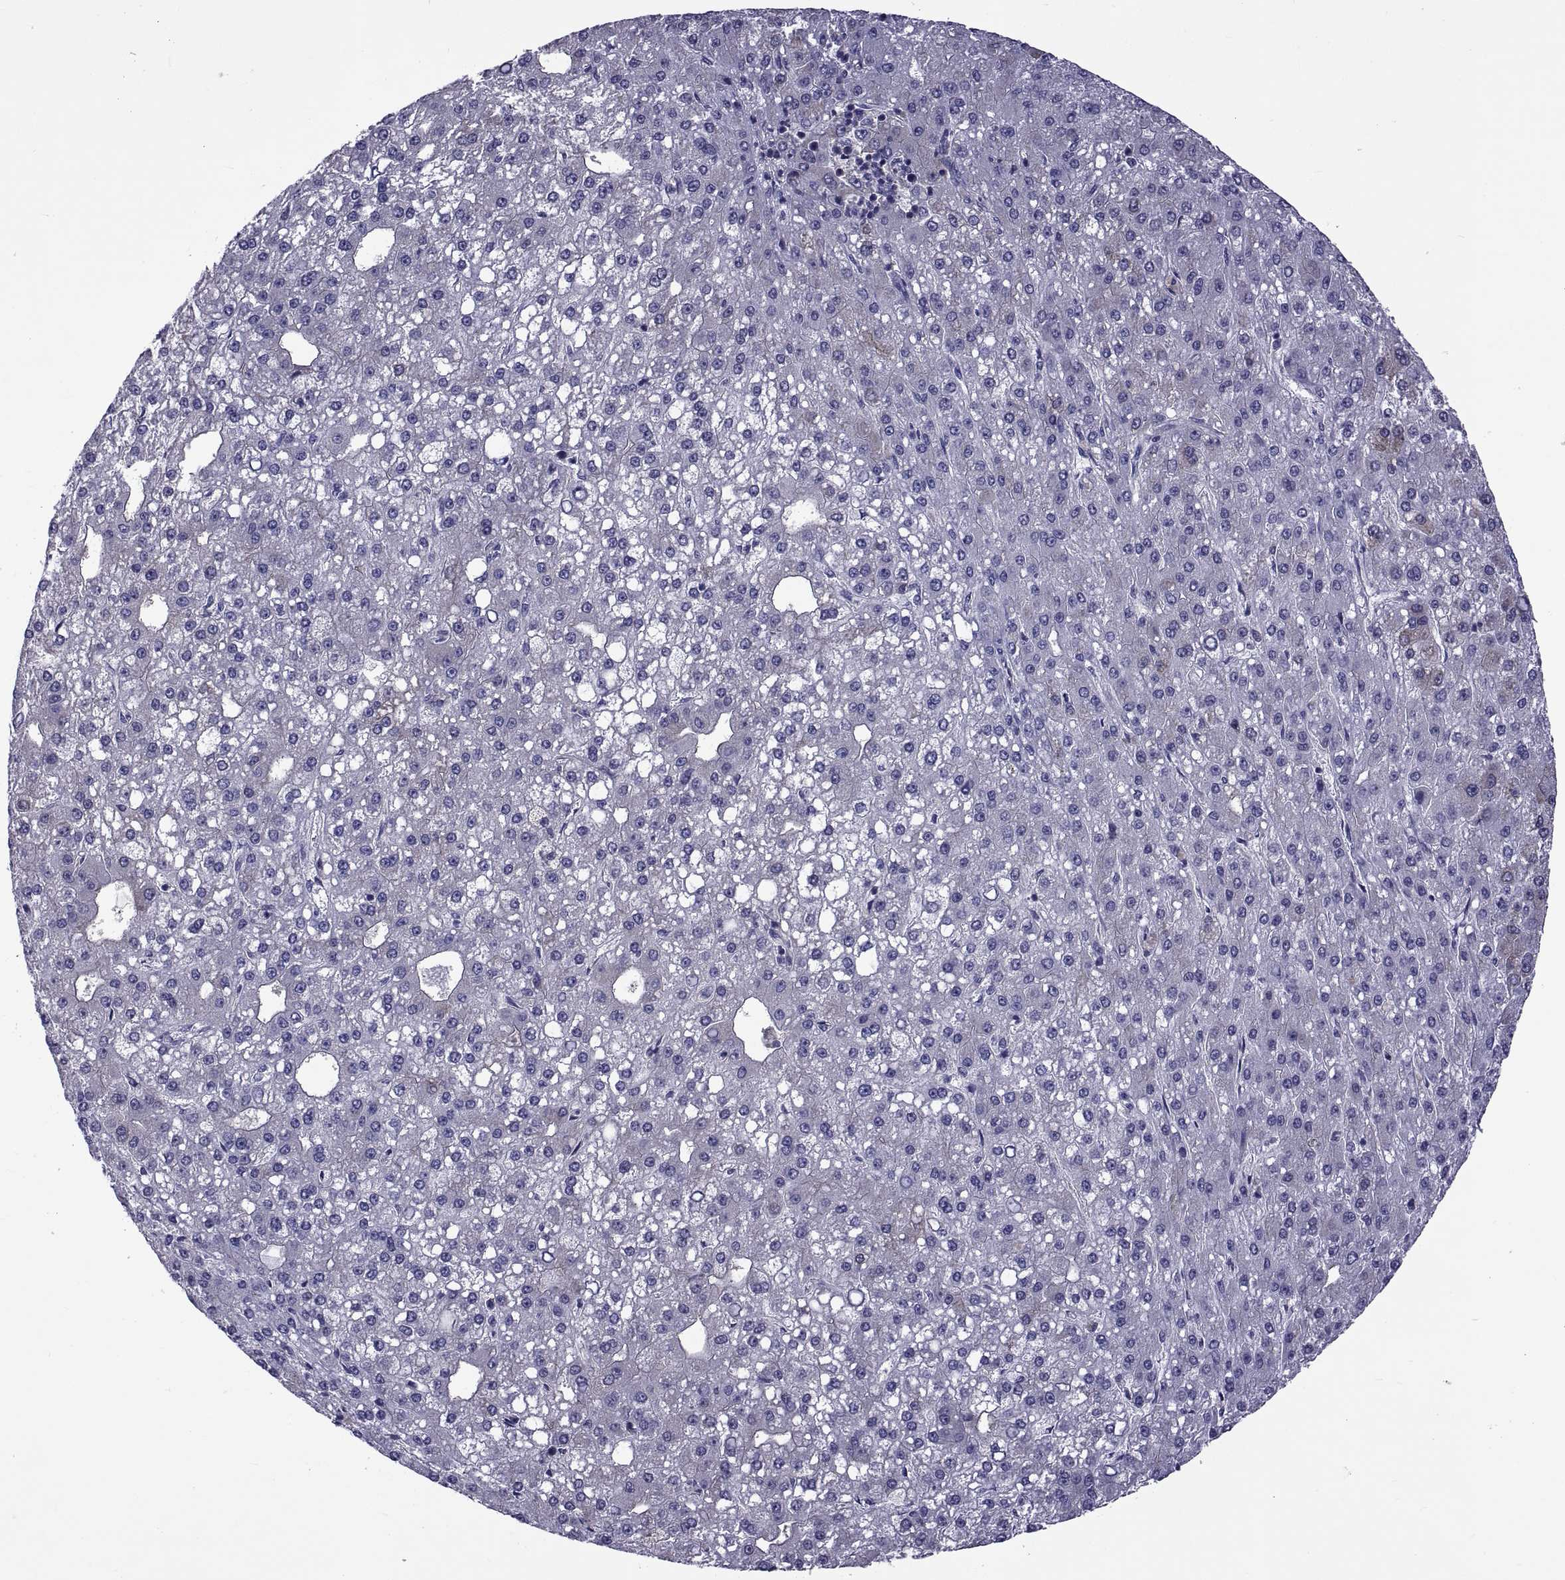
{"staining": {"intensity": "negative", "quantity": "none", "location": "none"}, "tissue": "liver cancer", "cell_type": "Tumor cells", "image_type": "cancer", "snomed": [{"axis": "morphology", "description": "Carcinoma, Hepatocellular, NOS"}, {"axis": "topography", "description": "Liver"}], "caption": "There is no significant staining in tumor cells of liver cancer. (DAB (3,3'-diaminobenzidine) immunohistochemistry (IHC) visualized using brightfield microscopy, high magnification).", "gene": "TMC3", "patient": {"sex": "male", "age": 67}}